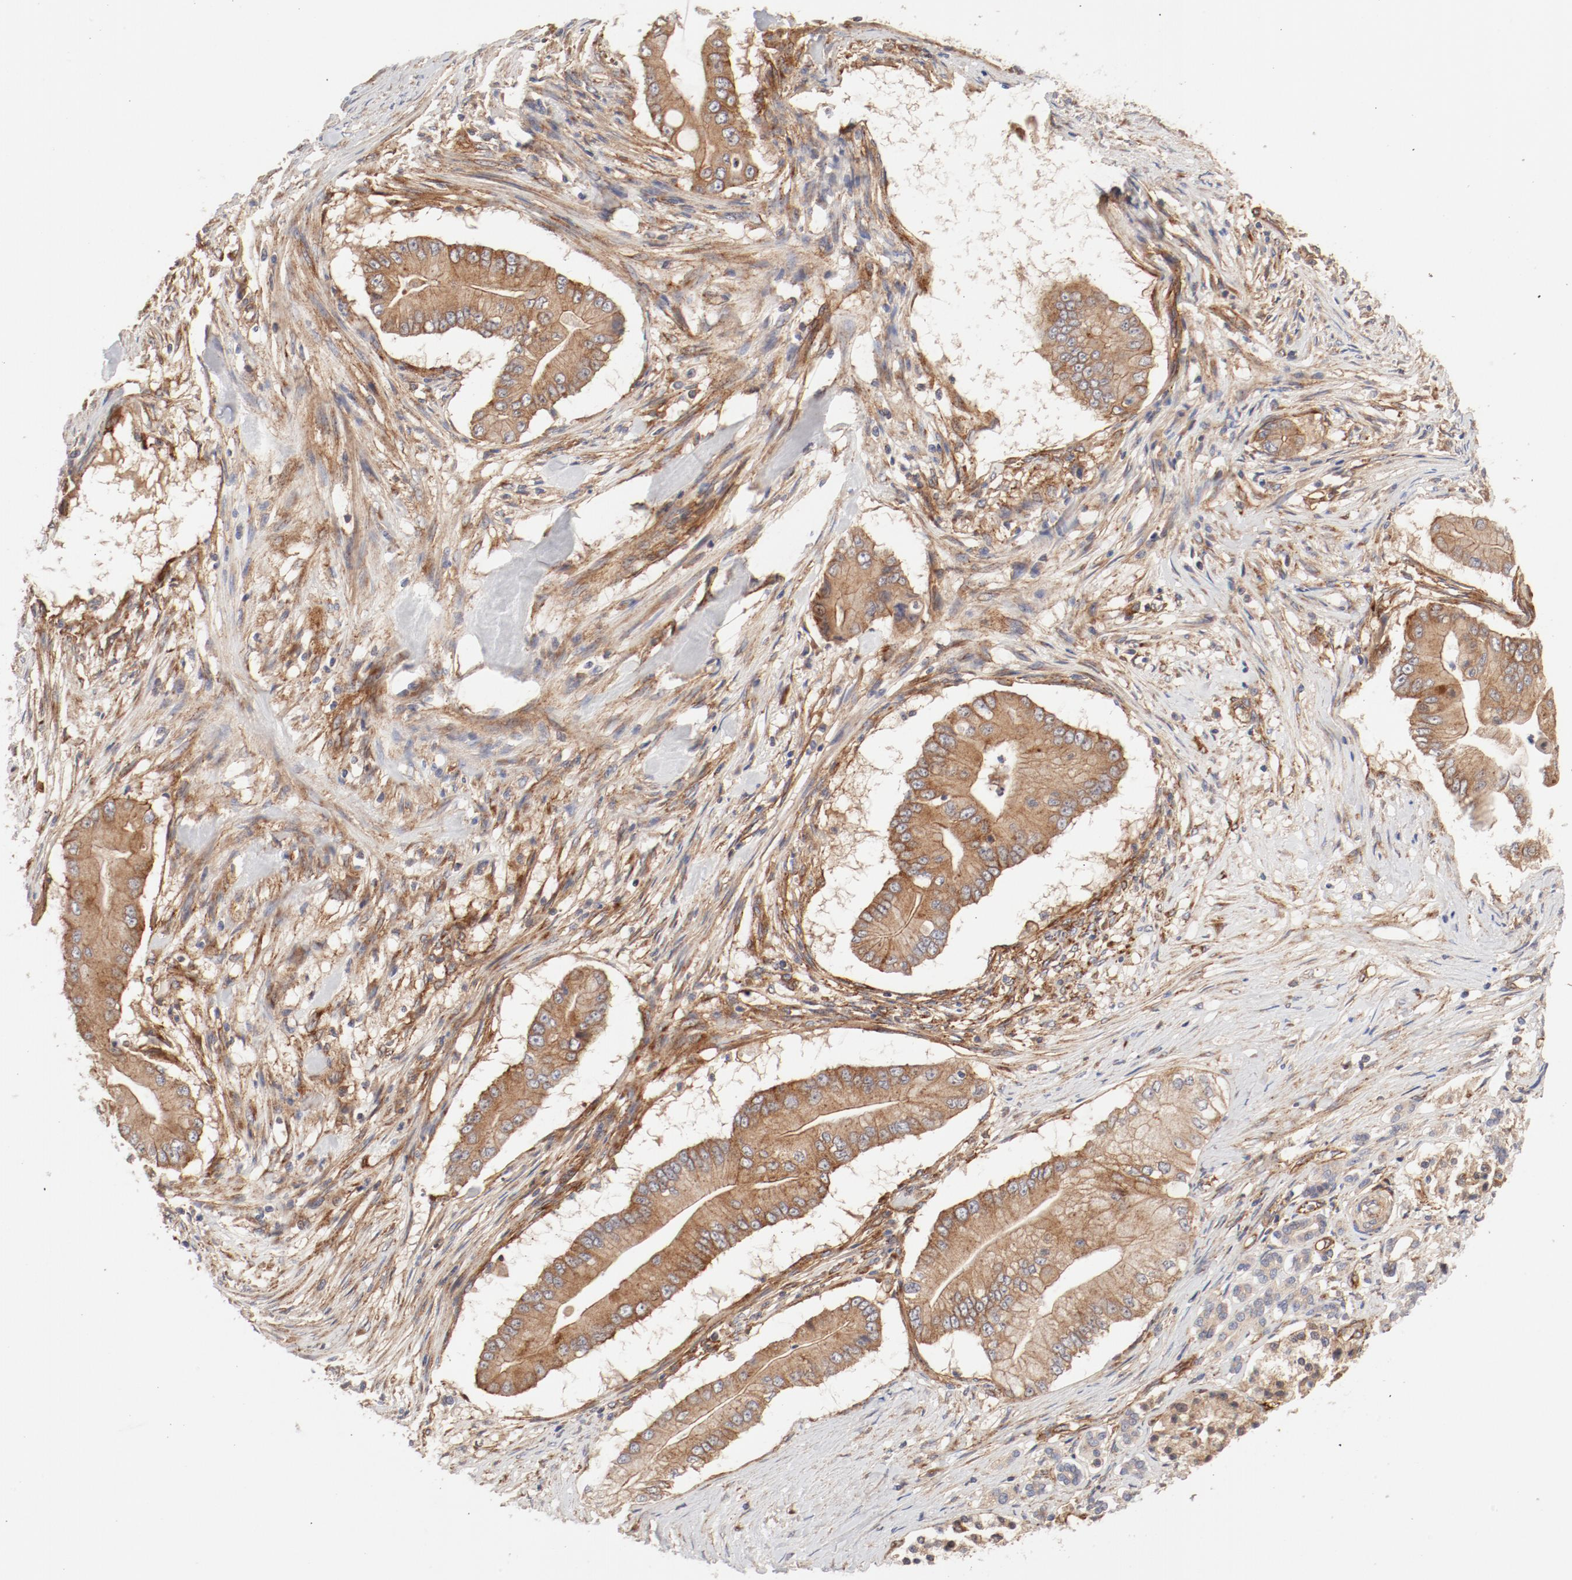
{"staining": {"intensity": "moderate", "quantity": ">75%", "location": "cytoplasmic/membranous"}, "tissue": "pancreatic cancer", "cell_type": "Tumor cells", "image_type": "cancer", "snomed": [{"axis": "morphology", "description": "Adenocarcinoma, NOS"}, {"axis": "topography", "description": "Pancreas"}], "caption": "Protein staining of pancreatic cancer tissue shows moderate cytoplasmic/membranous staining in about >75% of tumor cells.", "gene": "AP2A1", "patient": {"sex": "male", "age": 62}}